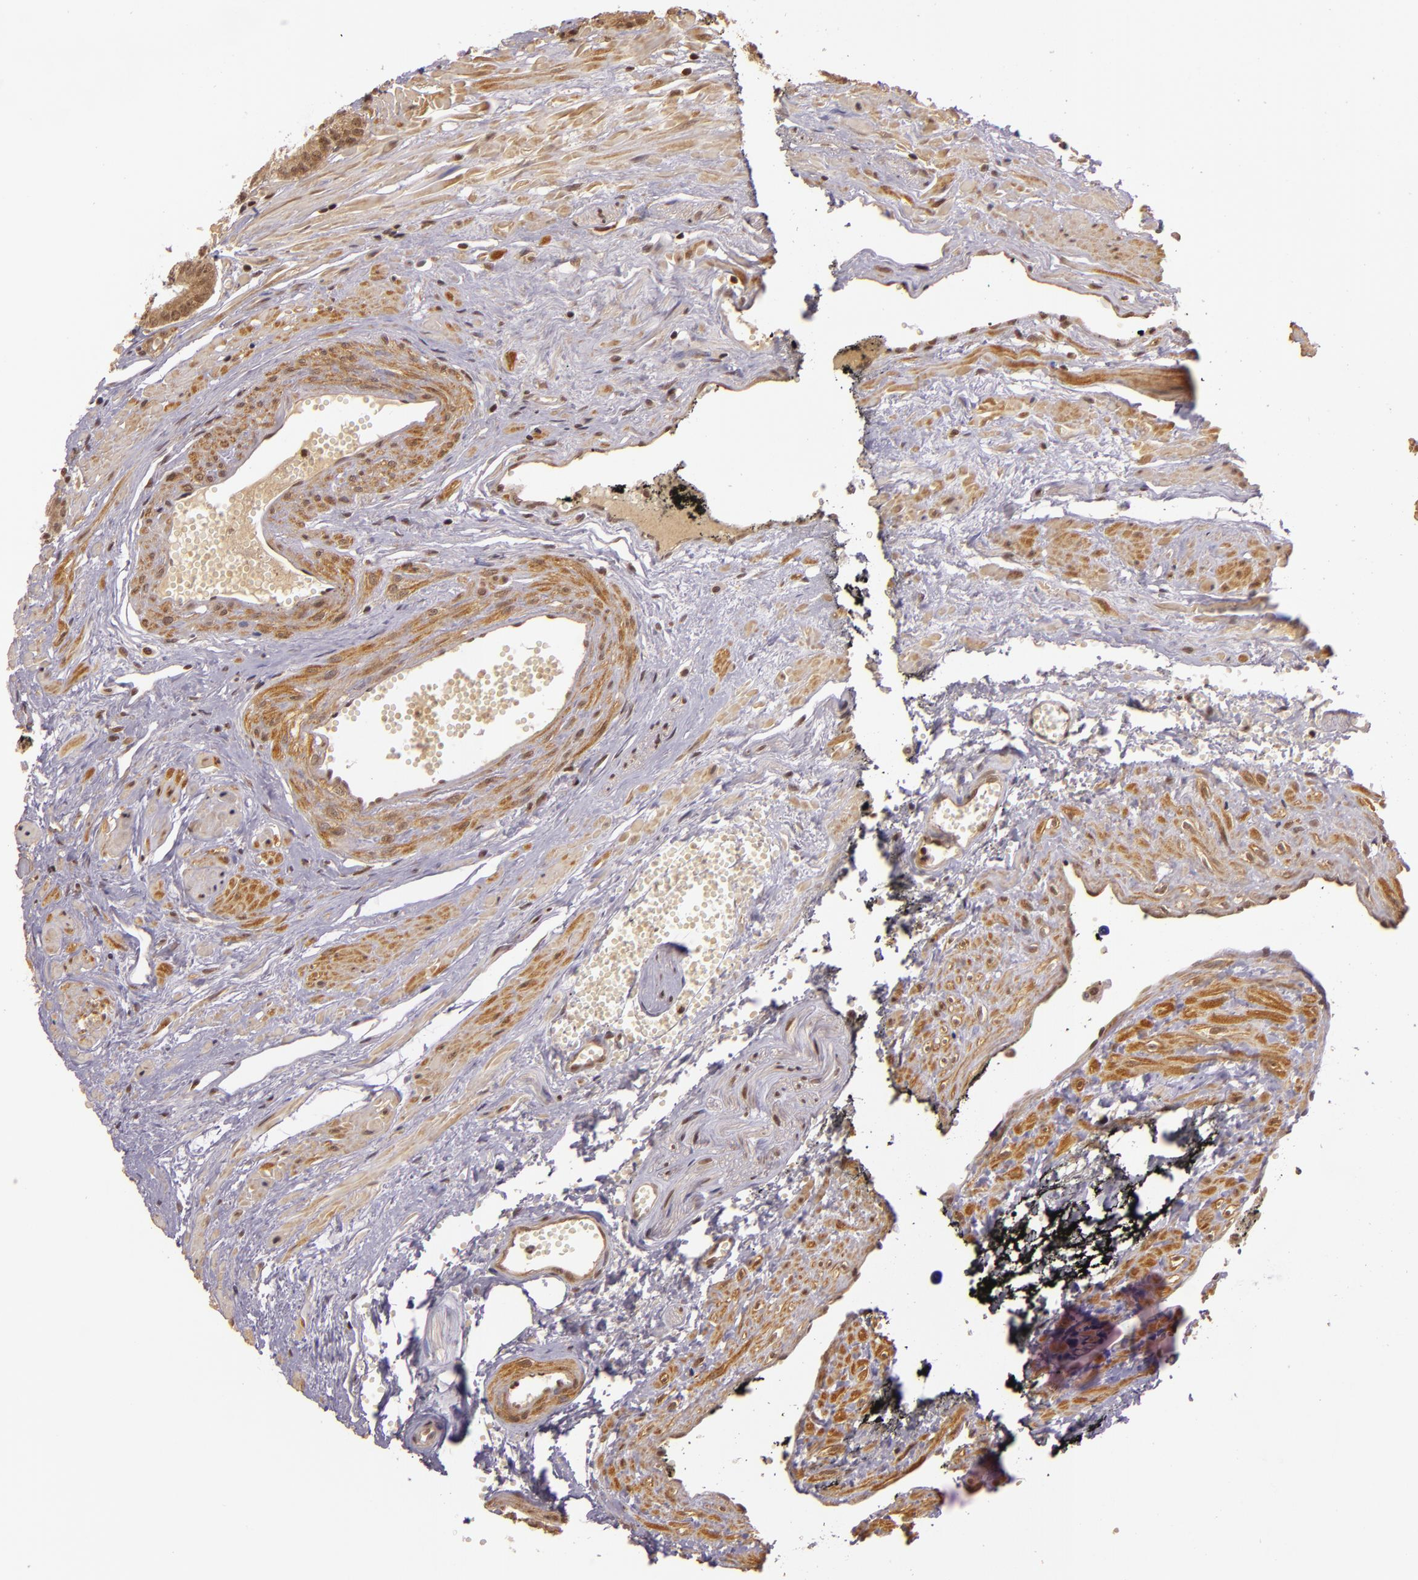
{"staining": {"intensity": "weak", "quantity": ">75%", "location": "cytoplasmic/membranous"}, "tissue": "prostate cancer", "cell_type": "Tumor cells", "image_type": "cancer", "snomed": [{"axis": "morphology", "description": "Adenocarcinoma, High grade"}, {"axis": "topography", "description": "Prostate"}], "caption": "Prostate adenocarcinoma (high-grade) was stained to show a protein in brown. There is low levels of weak cytoplasmic/membranous staining in about >75% of tumor cells.", "gene": "TXNRD2", "patient": {"sex": "male", "age": 56}}